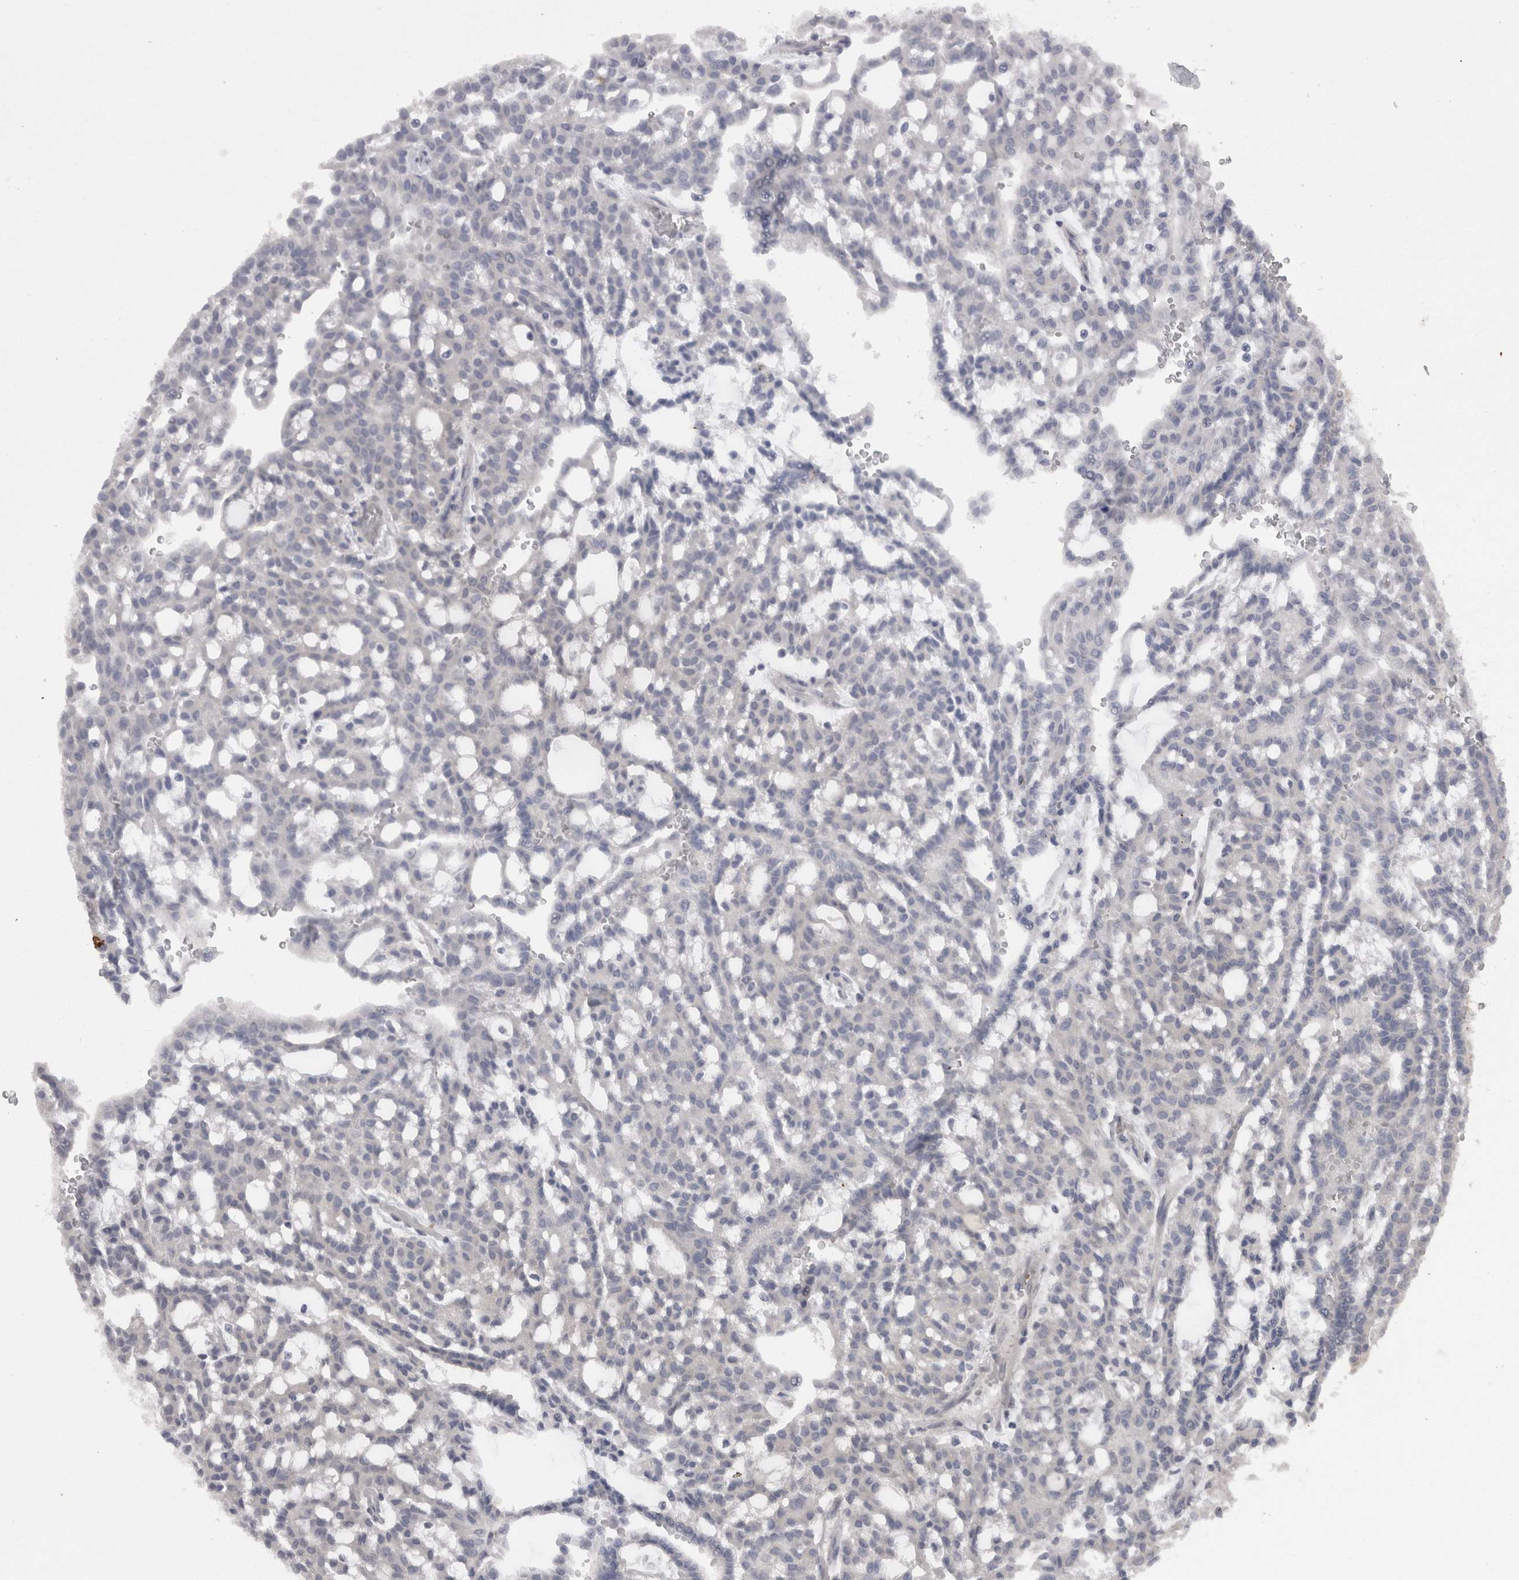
{"staining": {"intensity": "negative", "quantity": "none", "location": "none"}, "tissue": "renal cancer", "cell_type": "Tumor cells", "image_type": "cancer", "snomed": [{"axis": "morphology", "description": "Adenocarcinoma, NOS"}, {"axis": "topography", "description": "Kidney"}], "caption": "This is an immunohistochemistry (IHC) image of renal cancer. There is no expression in tumor cells.", "gene": "CAMK2D", "patient": {"sex": "male", "age": 63}}